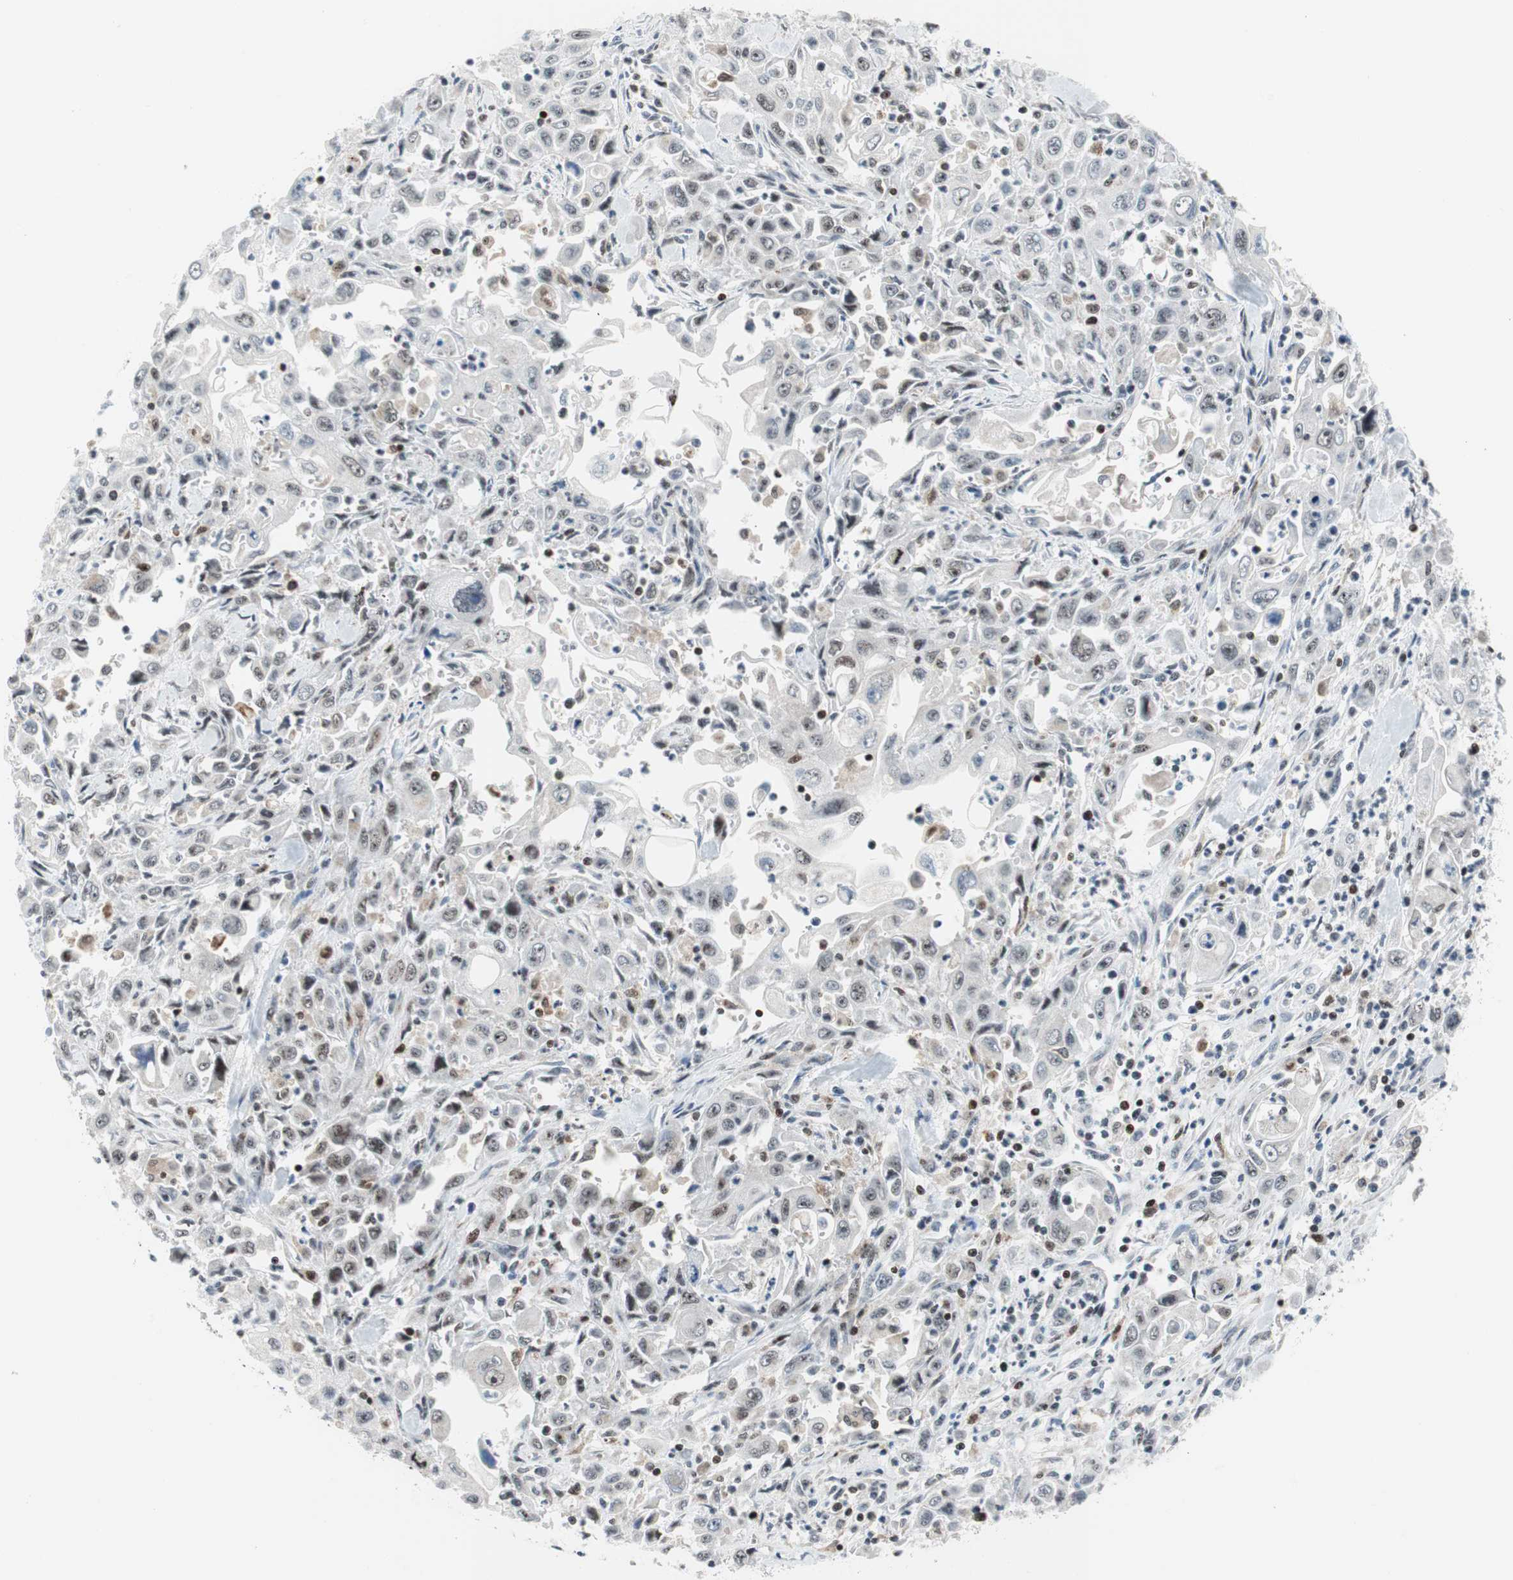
{"staining": {"intensity": "negative", "quantity": "none", "location": "none"}, "tissue": "pancreatic cancer", "cell_type": "Tumor cells", "image_type": "cancer", "snomed": [{"axis": "morphology", "description": "Adenocarcinoma, NOS"}, {"axis": "topography", "description": "Pancreas"}], "caption": "An immunohistochemistry image of pancreatic adenocarcinoma is shown. There is no staining in tumor cells of pancreatic adenocarcinoma. Nuclei are stained in blue.", "gene": "RGS10", "patient": {"sex": "male", "age": 70}}